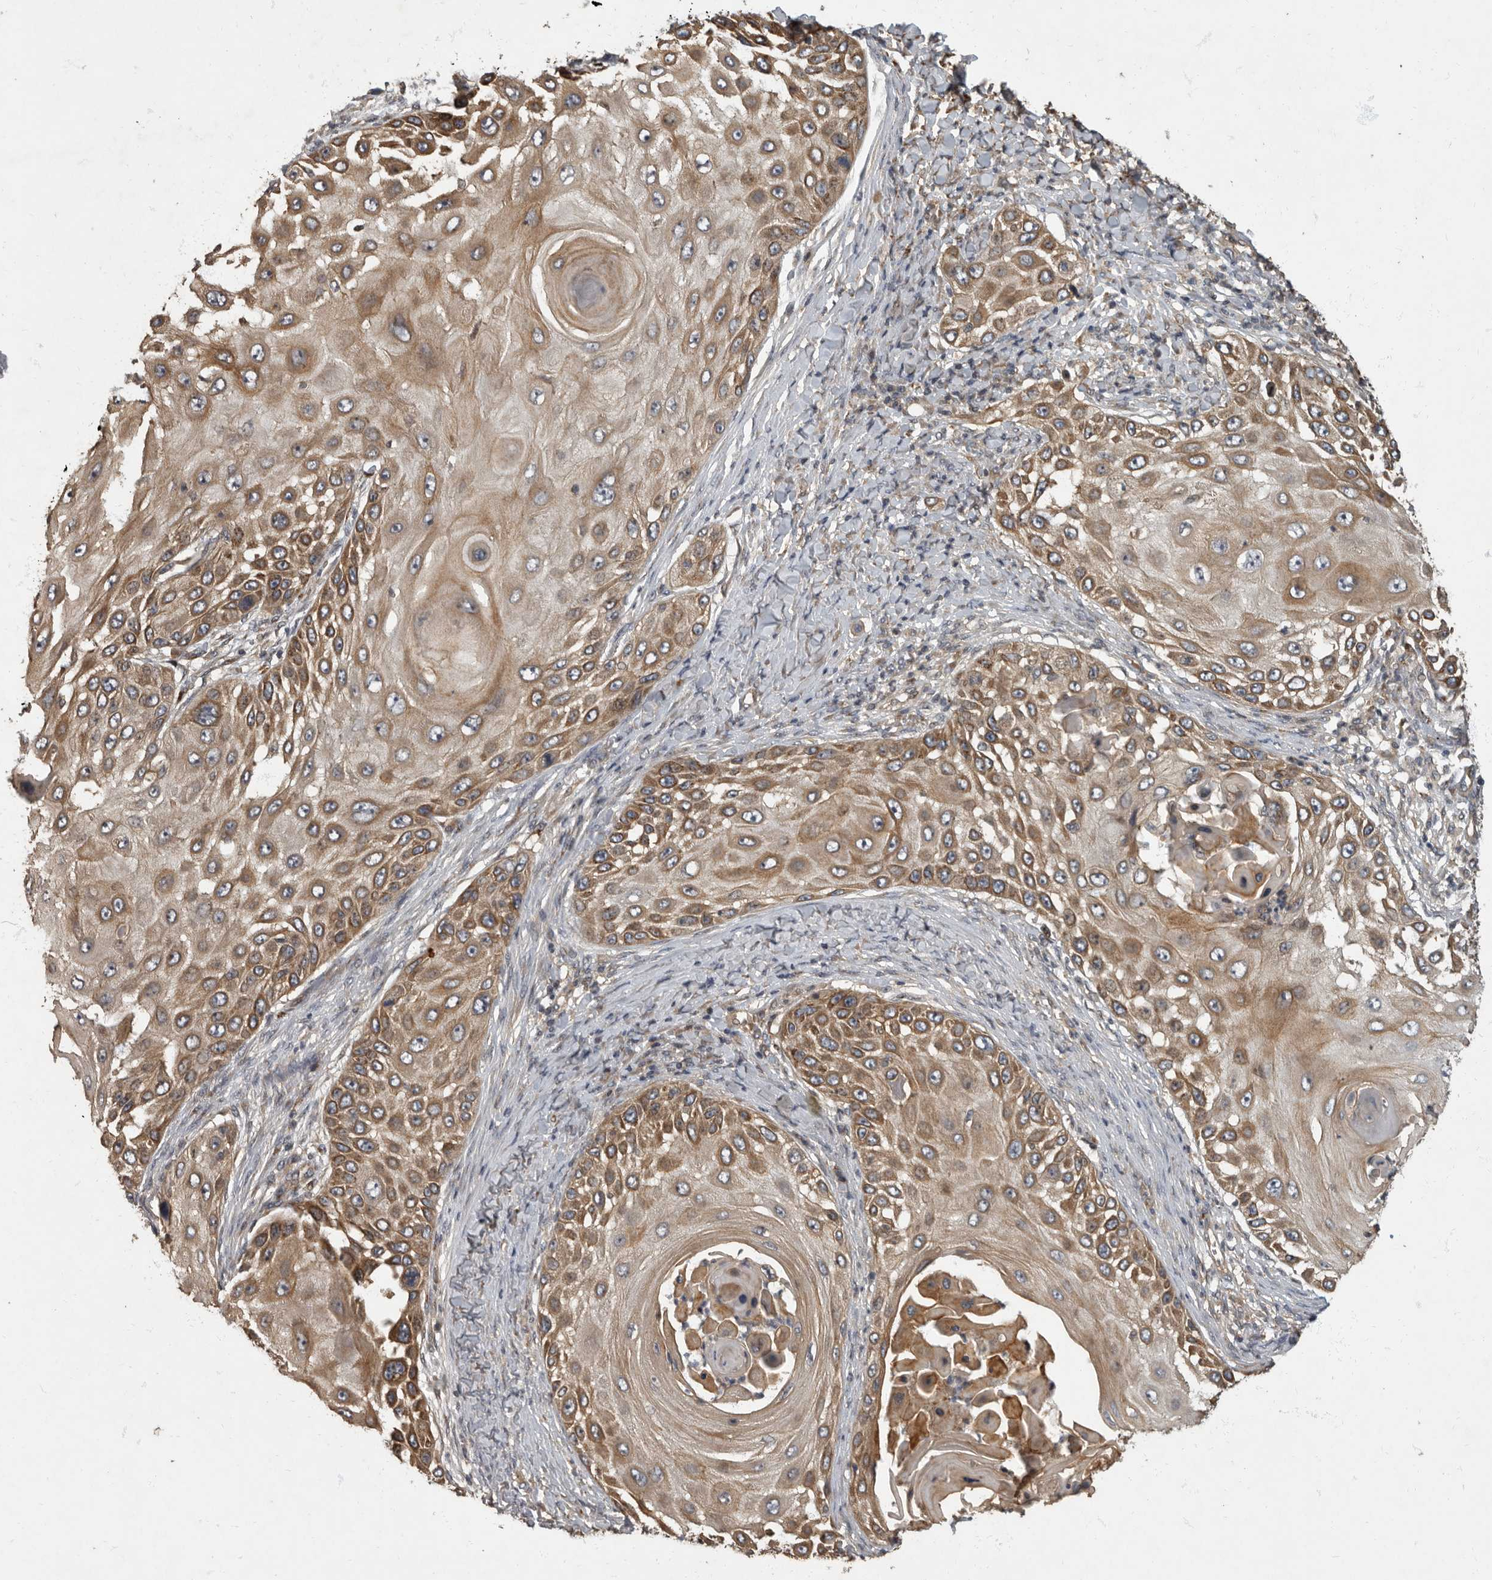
{"staining": {"intensity": "moderate", "quantity": ">75%", "location": "cytoplasmic/membranous"}, "tissue": "skin cancer", "cell_type": "Tumor cells", "image_type": "cancer", "snomed": [{"axis": "morphology", "description": "Squamous cell carcinoma, NOS"}, {"axis": "topography", "description": "Skin"}], "caption": "Protein analysis of skin cancer tissue demonstrates moderate cytoplasmic/membranous expression in approximately >75% of tumor cells.", "gene": "IQCK", "patient": {"sex": "female", "age": 44}}